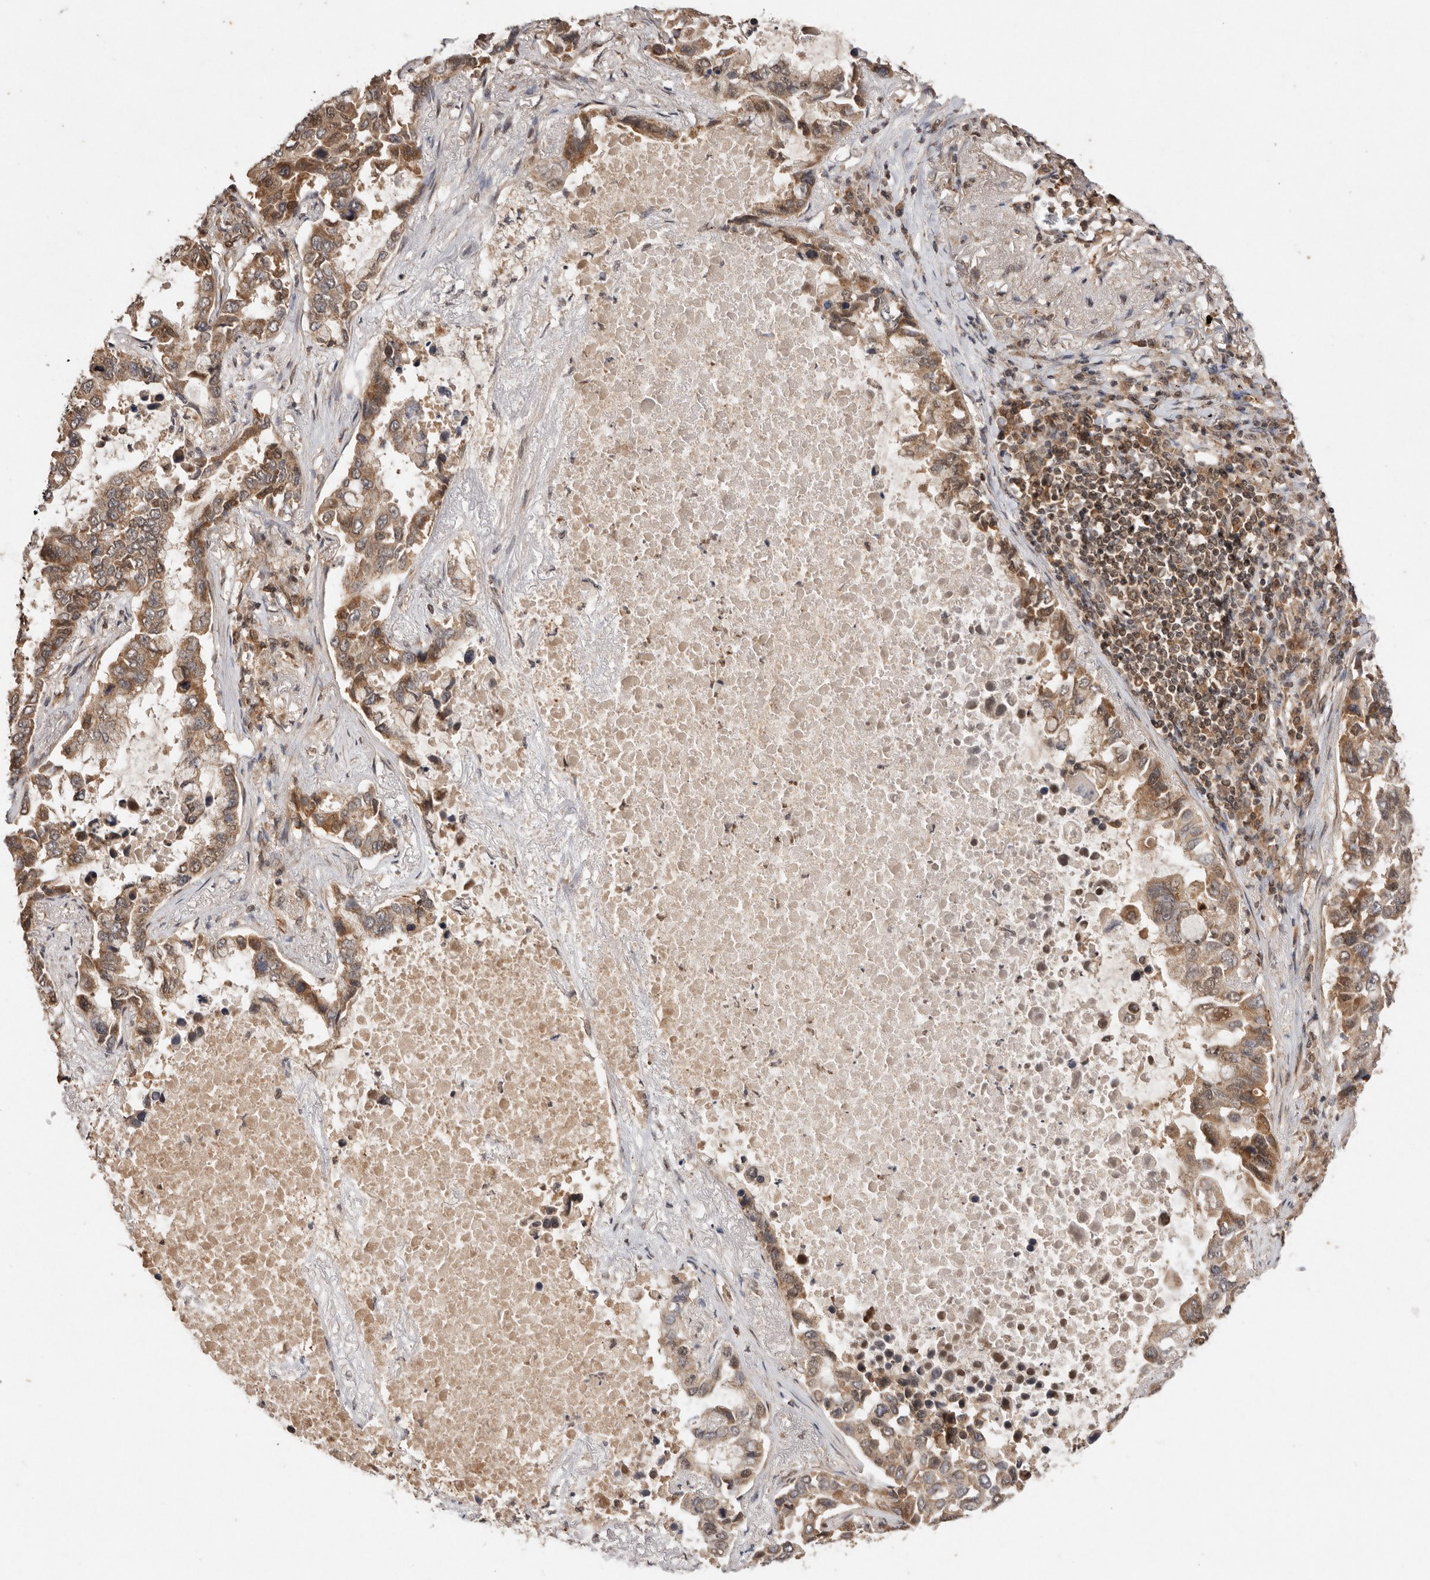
{"staining": {"intensity": "moderate", "quantity": ">75%", "location": "cytoplasmic/membranous,nuclear"}, "tissue": "lung cancer", "cell_type": "Tumor cells", "image_type": "cancer", "snomed": [{"axis": "morphology", "description": "Adenocarcinoma, NOS"}, {"axis": "topography", "description": "Lung"}], "caption": "Protein expression analysis of lung cancer displays moderate cytoplasmic/membranous and nuclear staining in about >75% of tumor cells.", "gene": "TARS2", "patient": {"sex": "male", "age": 64}}